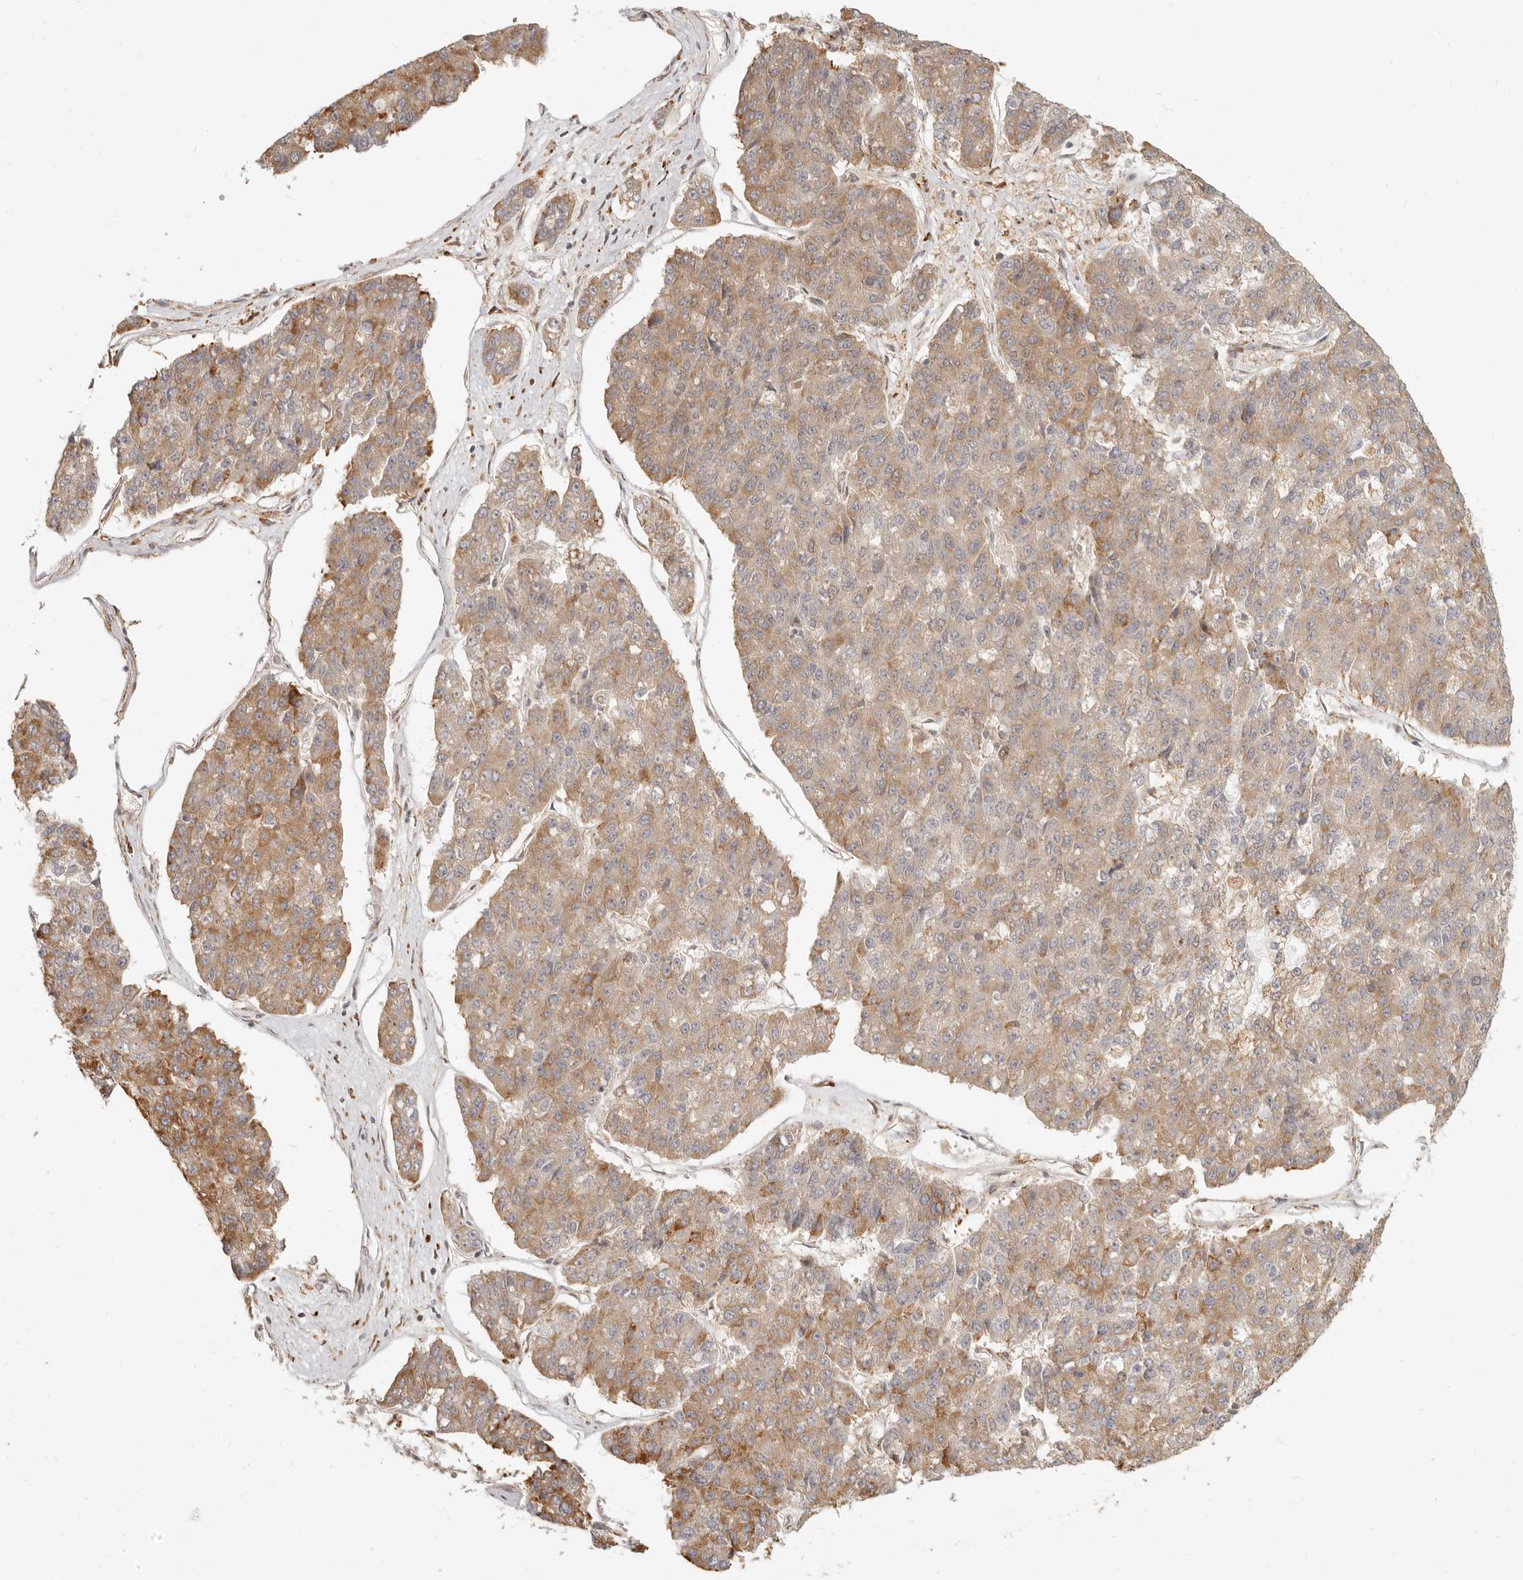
{"staining": {"intensity": "moderate", "quantity": "25%-75%", "location": "cytoplasmic/membranous"}, "tissue": "pancreatic cancer", "cell_type": "Tumor cells", "image_type": "cancer", "snomed": [{"axis": "morphology", "description": "Adenocarcinoma, NOS"}, {"axis": "topography", "description": "Pancreas"}], "caption": "High-power microscopy captured an immunohistochemistry (IHC) histopathology image of pancreatic cancer, revealing moderate cytoplasmic/membranous expression in approximately 25%-75% of tumor cells.", "gene": "TUFT1", "patient": {"sex": "male", "age": 50}}